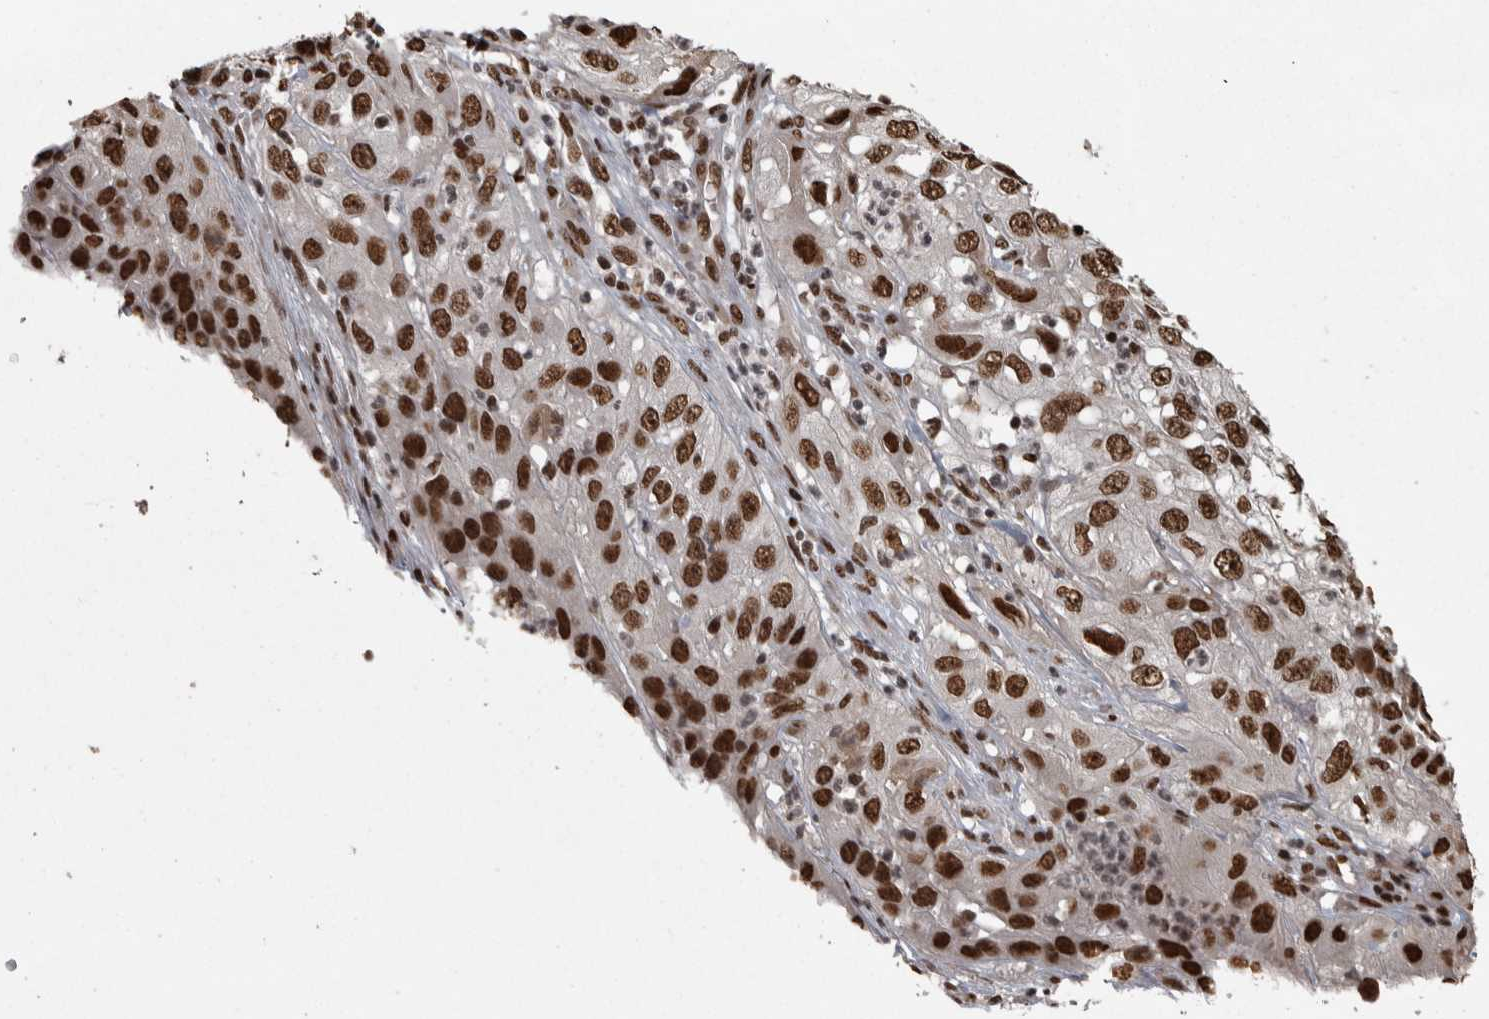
{"staining": {"intensity": "strong", "quantity": ">75%", "location": "nuclear"}, "tissue": "cervical cancer", "cell_type": "Tumor cells", "image_type": "cancer", "snomed": [{"axis": "morphology", "description": "Squamous cell carcinoma, NOS"}, {"axis": "topography", "description": "Cervix"}], "caption": "Tumor cells demonstrate high levels of strong nuclear expression in approximately >75% of cells in cervical squamous cell carcinoma.", "gene": "ZFHX4", "patient": {"sex": "female", "age": 32}}